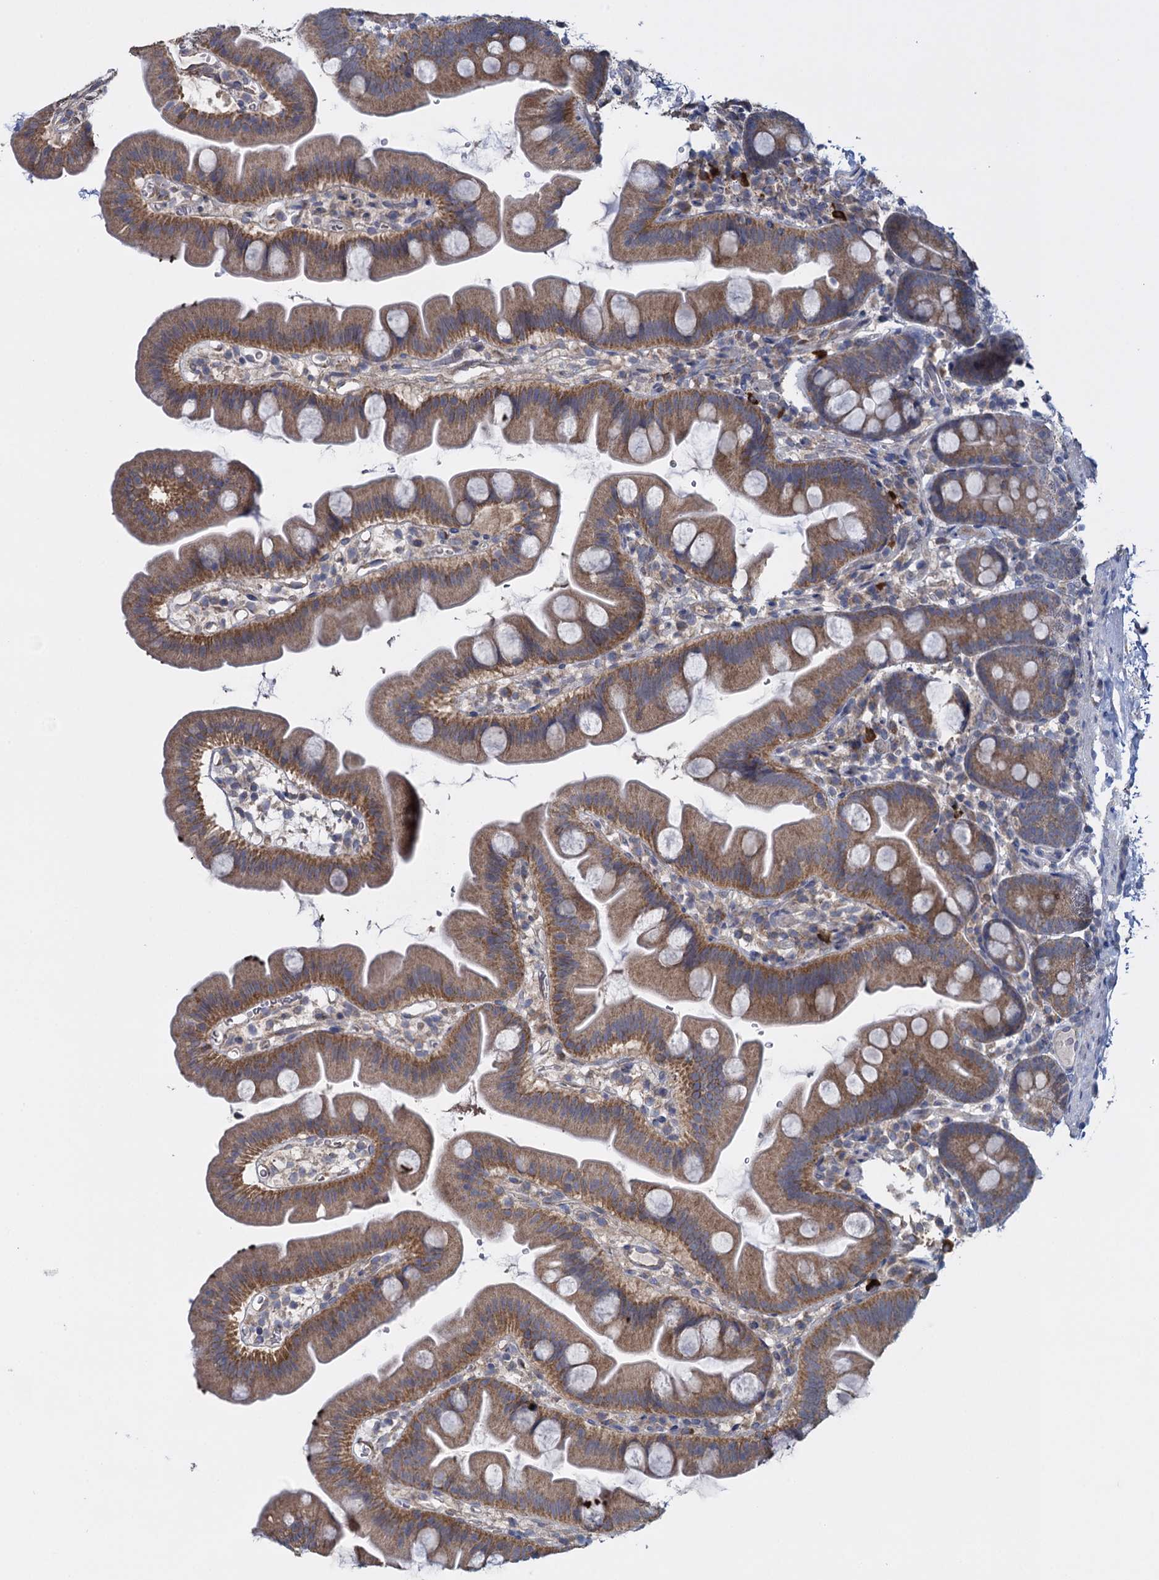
{"staining": {"intensity": "moderate", "quantity": ">75%", "location": "cytoplasmic/membranous"}, "tissue": "small intestine", "cell_type": "Glandular cells", "image_type": "normal", "snomed": [{"axis": "morphology", "description": "Normal tissue, NOS"}, {"axis": "topography", "description": "Small intestine"}], "caption": "Small intestine stained for a protein (brown) displays moderate cytoplasmic/membranous positive expression in approximately >75% of glandular cells.", "gene": "GSTM2", "patient": {"sex": "female", "age": 68}}